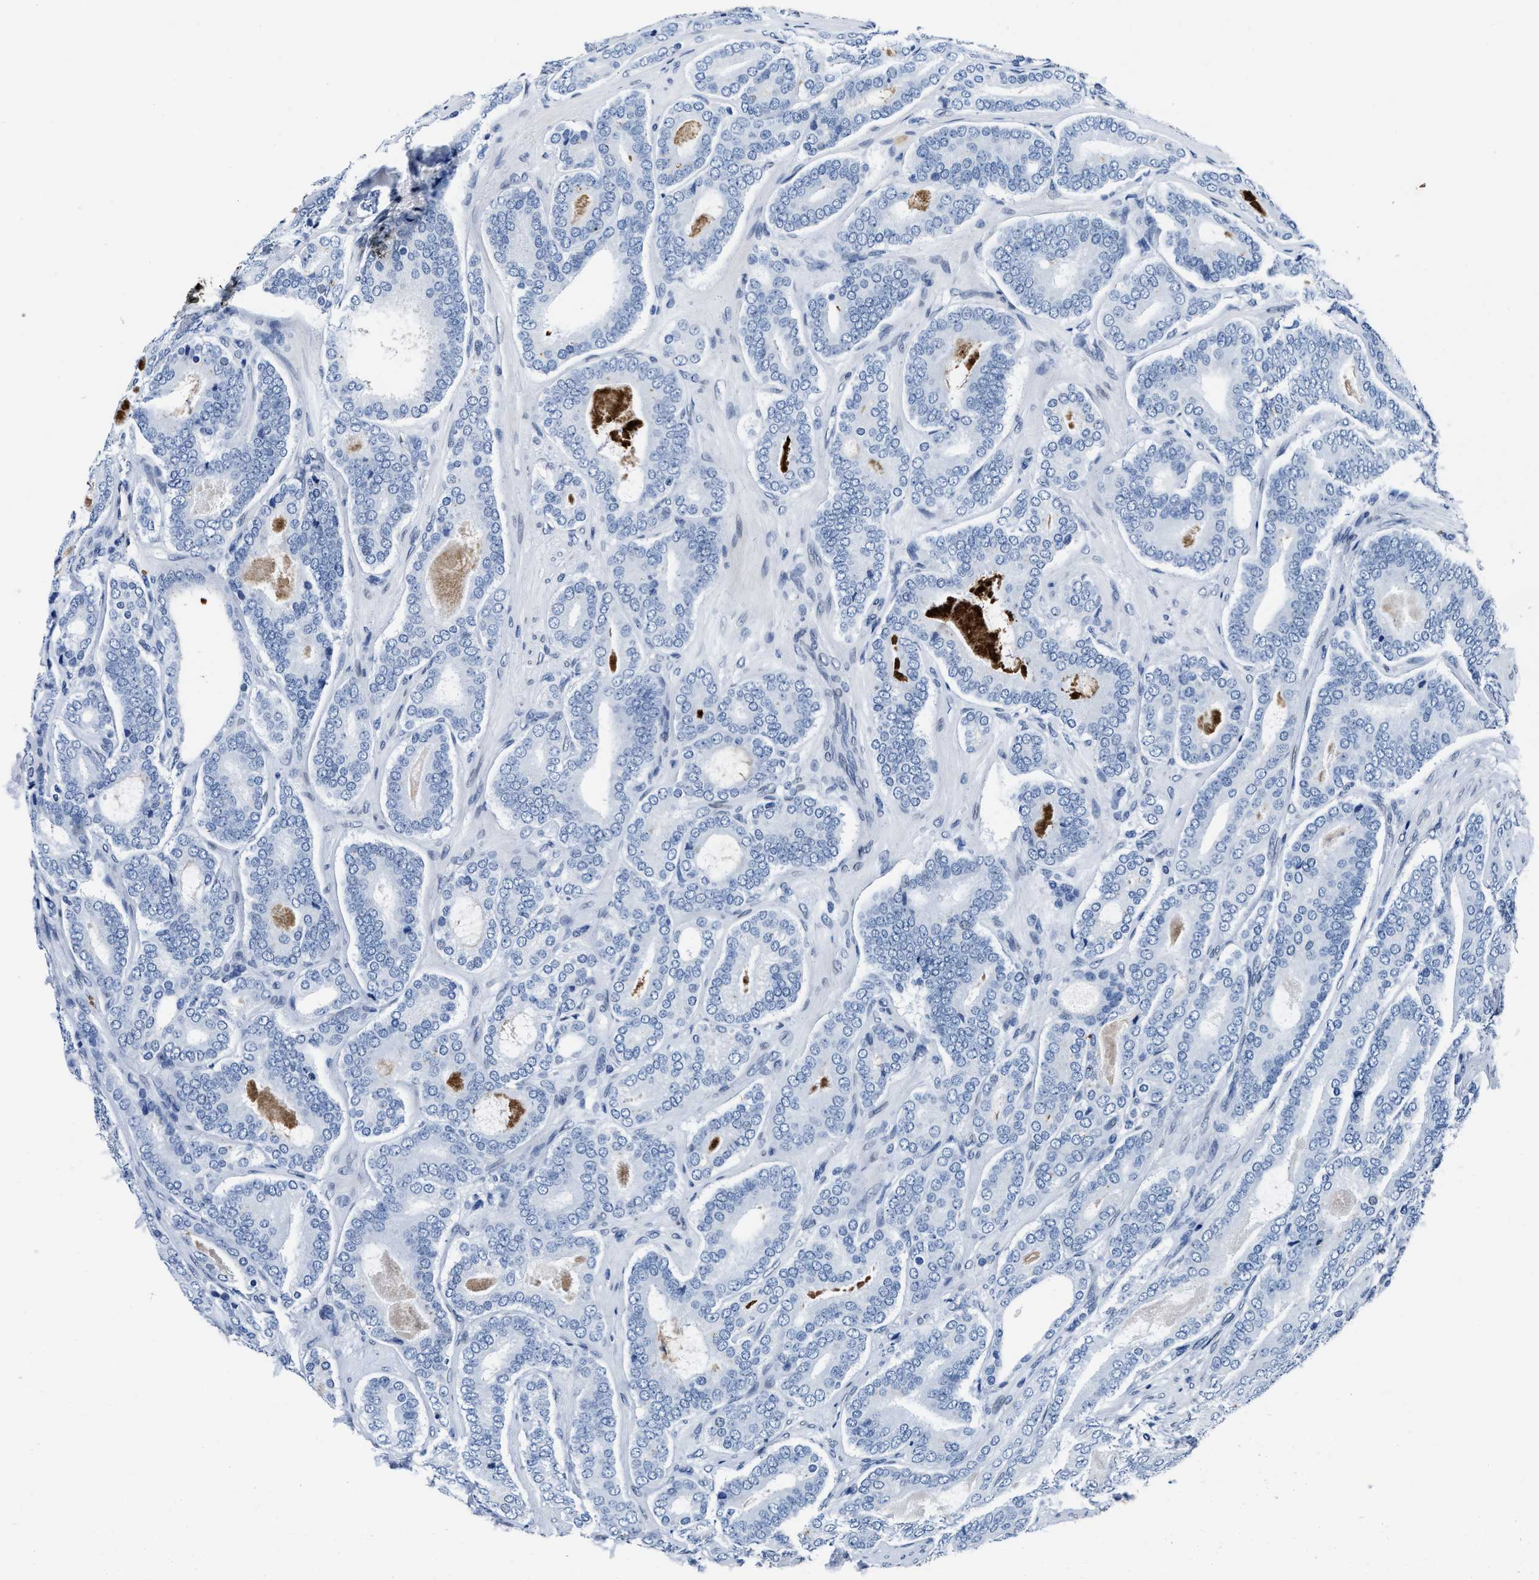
{"staining": {"intensity": "negative", "quantity": "none", "location": "none"}, "tissue": "prostate cancer", "cell_type": "Tumor cells", "image_type": "cancer", "snomed": [{"axis": "morphology", "description": "Adenocarcinoma, High grade"}, {"axis": "topography", "description": "Prostate"}], "caption": "This is an IHC image of human prostate cancer. There is no positivity in tumor cells.", "gene": "UBN2", "patient": {"sex": "male", "age": 60}}